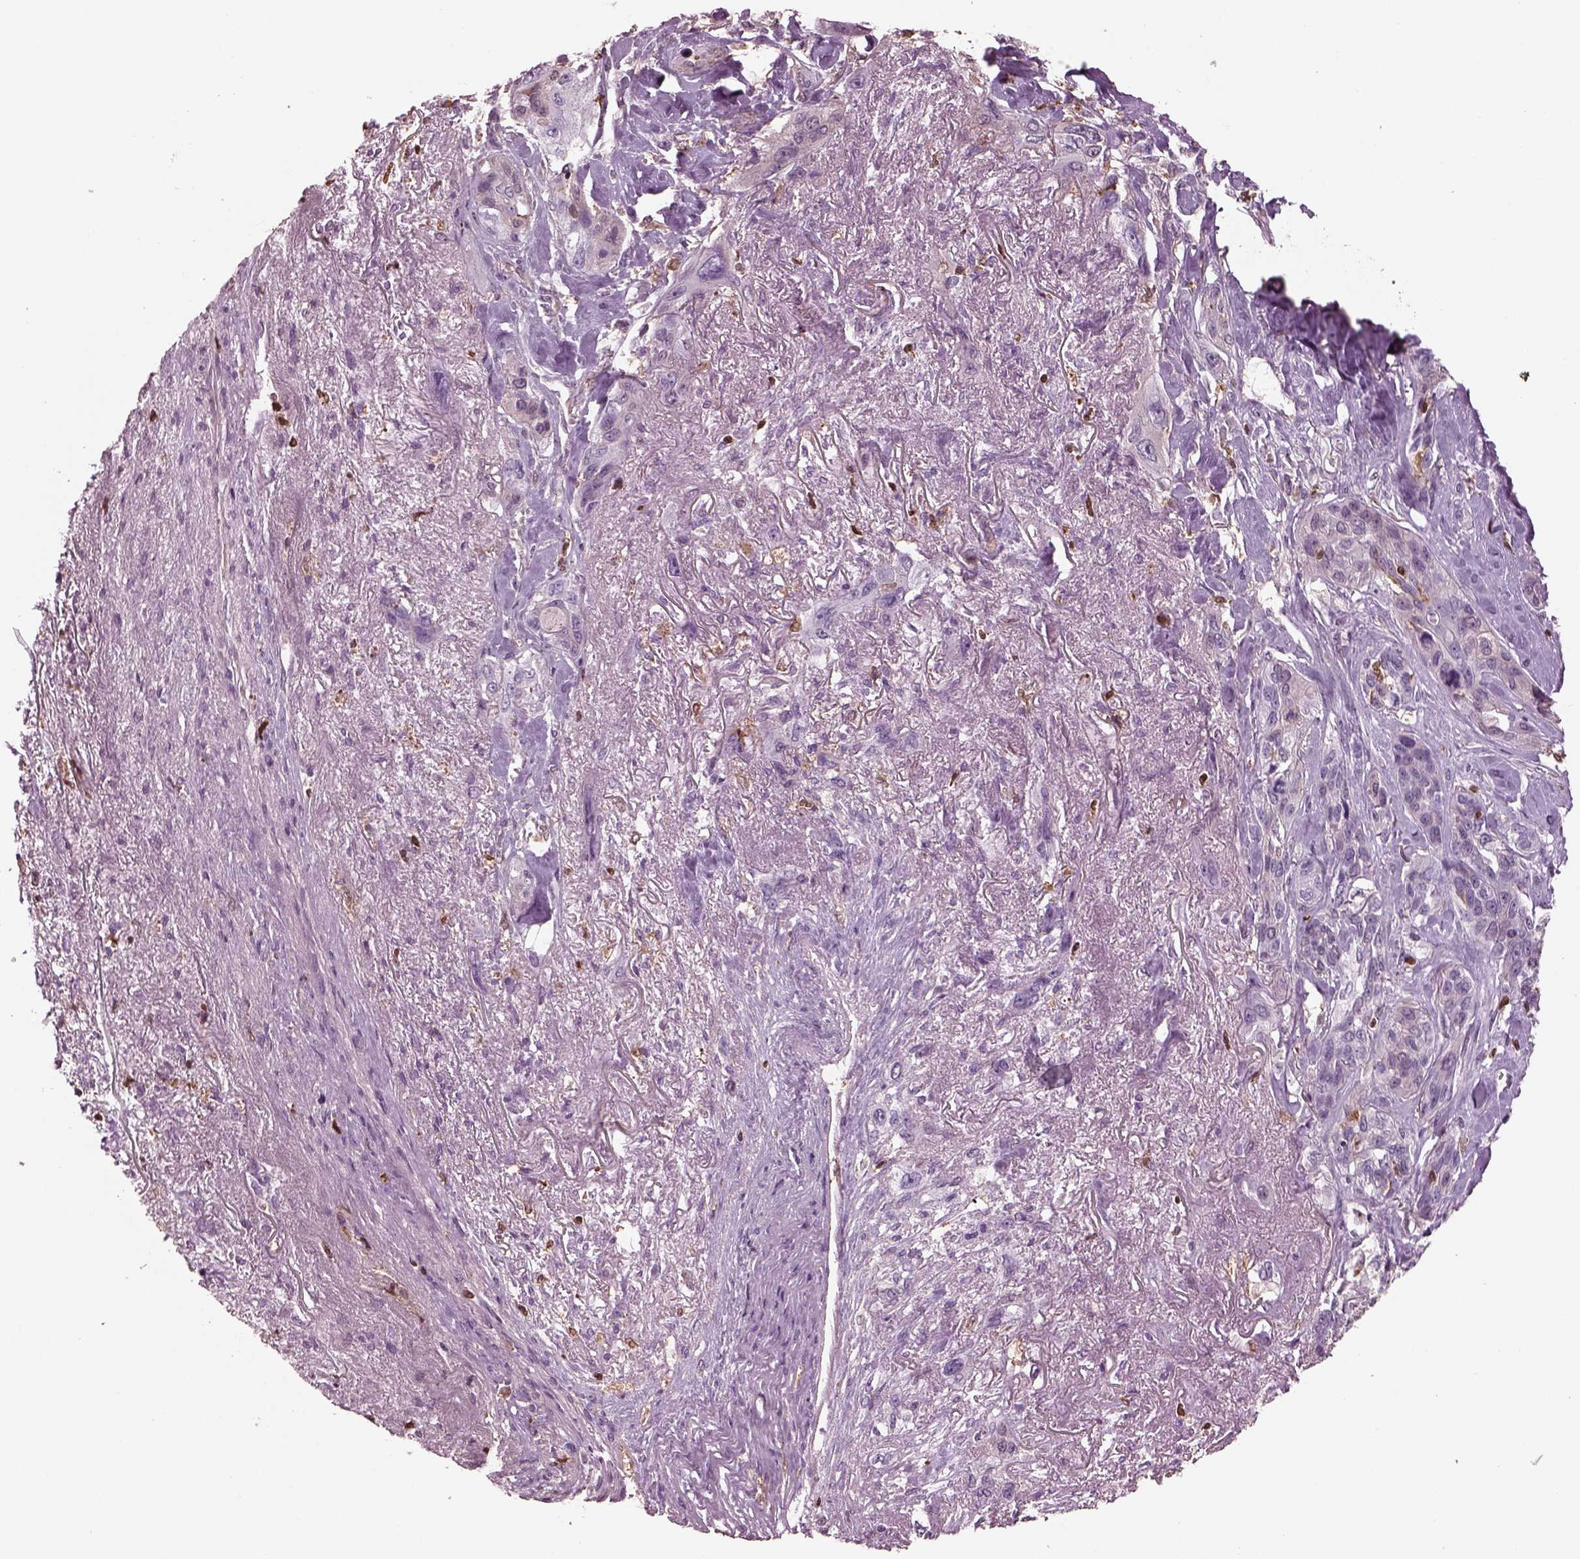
{"staining": {"intensity": "negative", "quantity": "none", "location": "none"}, "tissue": "lung cancer", "cell_type": "Tumor cells", "image_type": "cancer", "snomed": [{"axis": "morphology", "description": "Squamous cell carcinoma, NOS"}, {"axis": "topography", "description": "Lung"}], "caption": "Immunohistochemistry of human lung cancer (squamous cell carcinoma) reveals no expression in tumor cells.", "gene": "IL31RA", "patient": {"sex": "female", "age": 70}}